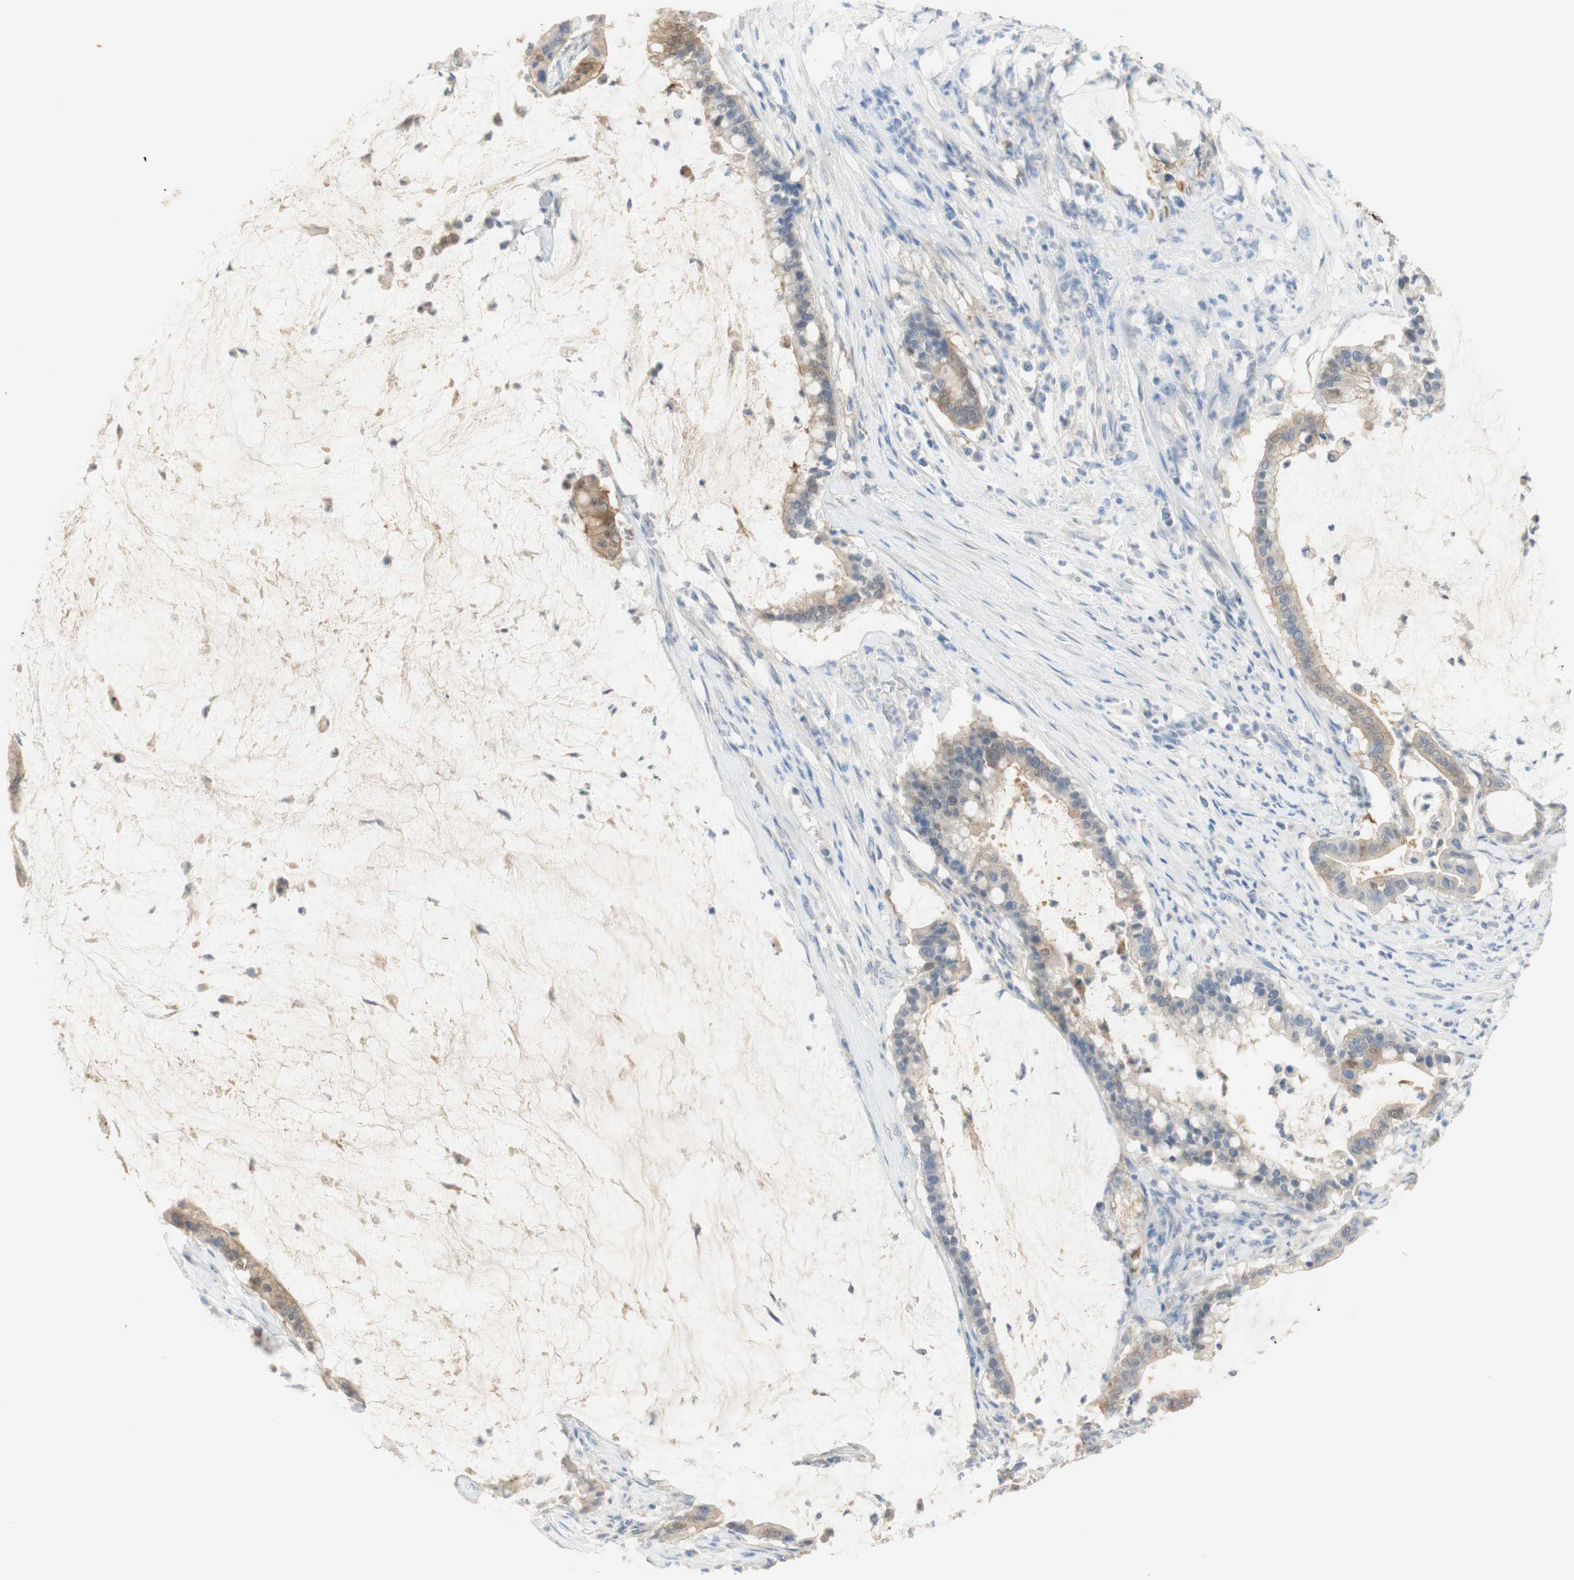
{"staining": {"intensity": "weak", "quantity": "<25%", "location": "cytoplasmic/membranous,nuclear"}, "tissue": "pancreatic cancer", "cell_type": "Tumor cells", "image_type": "cancer", "snomed": [{"axis": "morphology", "description": "Adenocarcinoma, NOS"}, {"axis": "topography", "description": "Pancreas"}], "caption": "Histopathology image shows no significant protein positivity in tumor cells of pancreatic cancer.", "gene": "SELENBP1", "patient": {"sex": "male", "age": 41}}